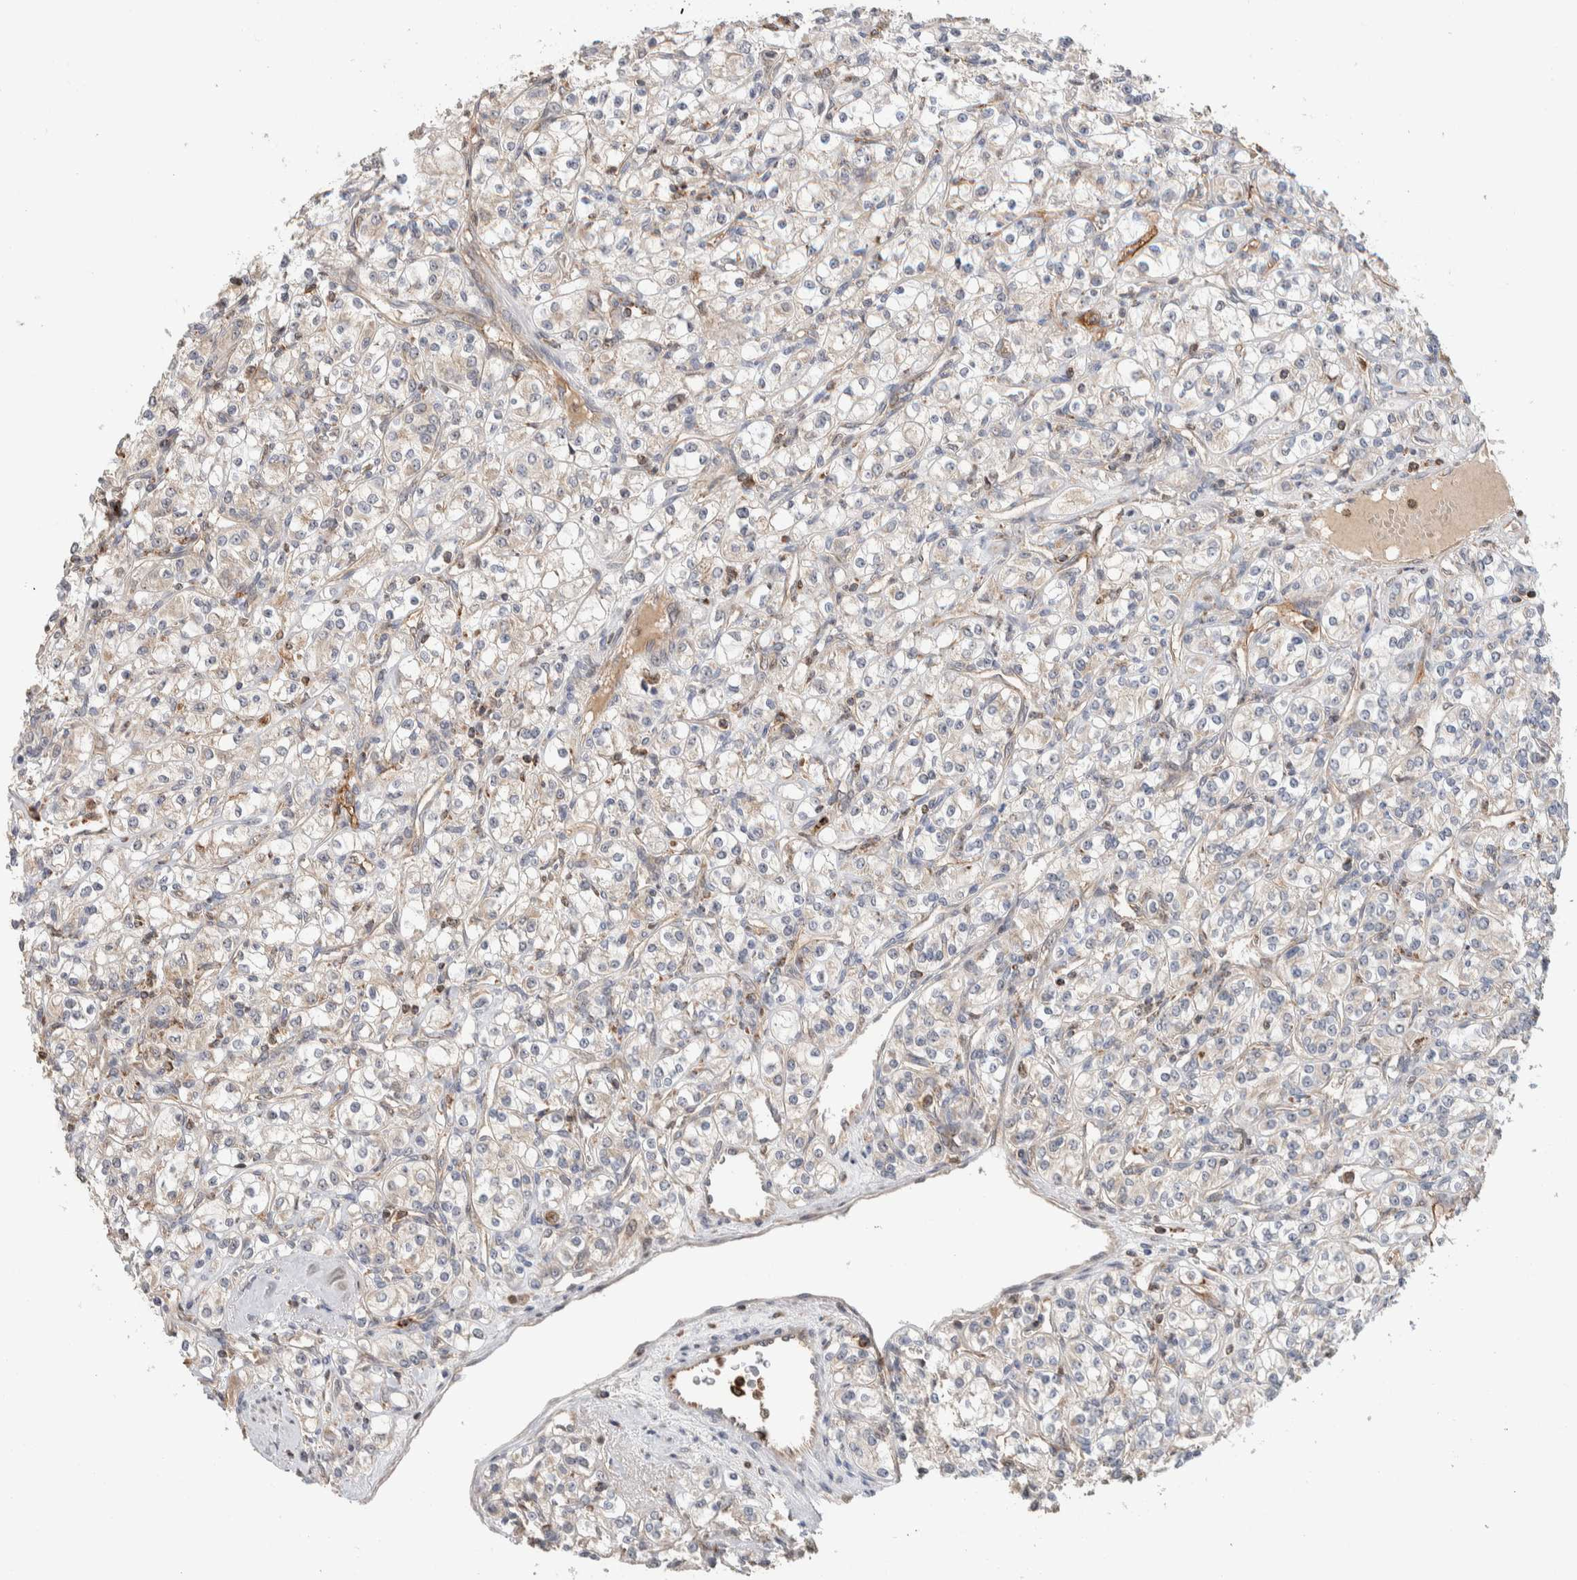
{"staining": {"intensity": "negative", "quantity": "none", "location": "none"}, "tissue": "renal cancer", "cell_type": "Tumor cells", "image_type": "cancer", "snomed": [{"axis": "morphology", "description": "Adenocarcinoma, NOS"}, {"axis": "topography", "description": "Kidney"}], "caption": "Renal cancer stained for a protein using immunohistochemistry exhibits no expression tumor cells.", "gene": "VPS53", "patient": {"sex": "male", "age": 77}}